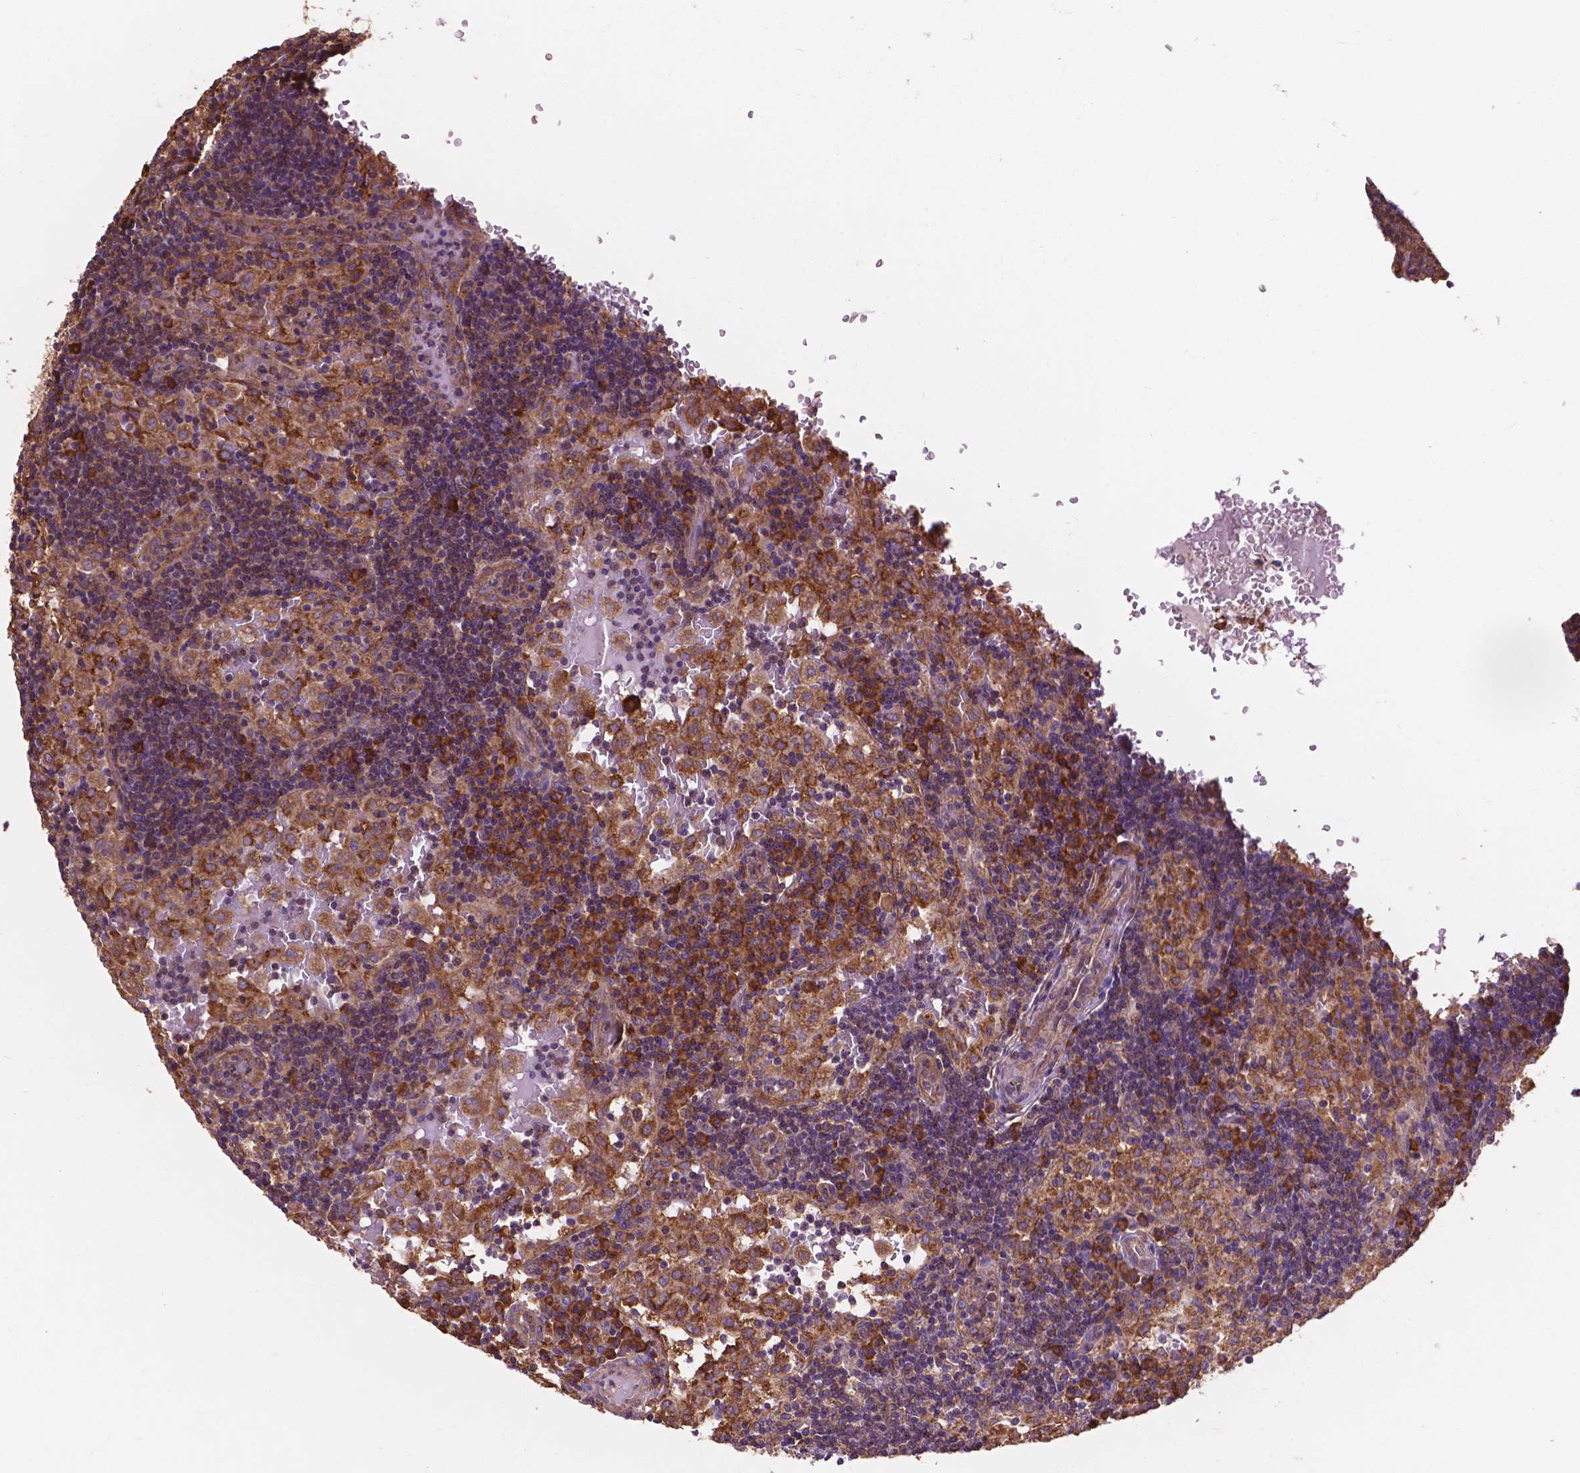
{"staining": {"intensity": "moderate", "quantity": ">75%", "location": "cytoplasmic/membranous"}, "tissue": "lymph node", "cell_type": "Germinal center cells", "image_type": "normal", "snomed": [{"axis": "morphology", "description": "Normal tissue, NOS"}, {"axis": "topography", "description": "Lymph node"}], "caption": "Germinal center cells show moderate cytoplasmic/membranous expression in approximately >75% of cells in normal lymph node. (IHC, brightfield microscopy, high magnification).", "gene": "CCDC71L", "patient": {"sex": "male", "age": 62}}